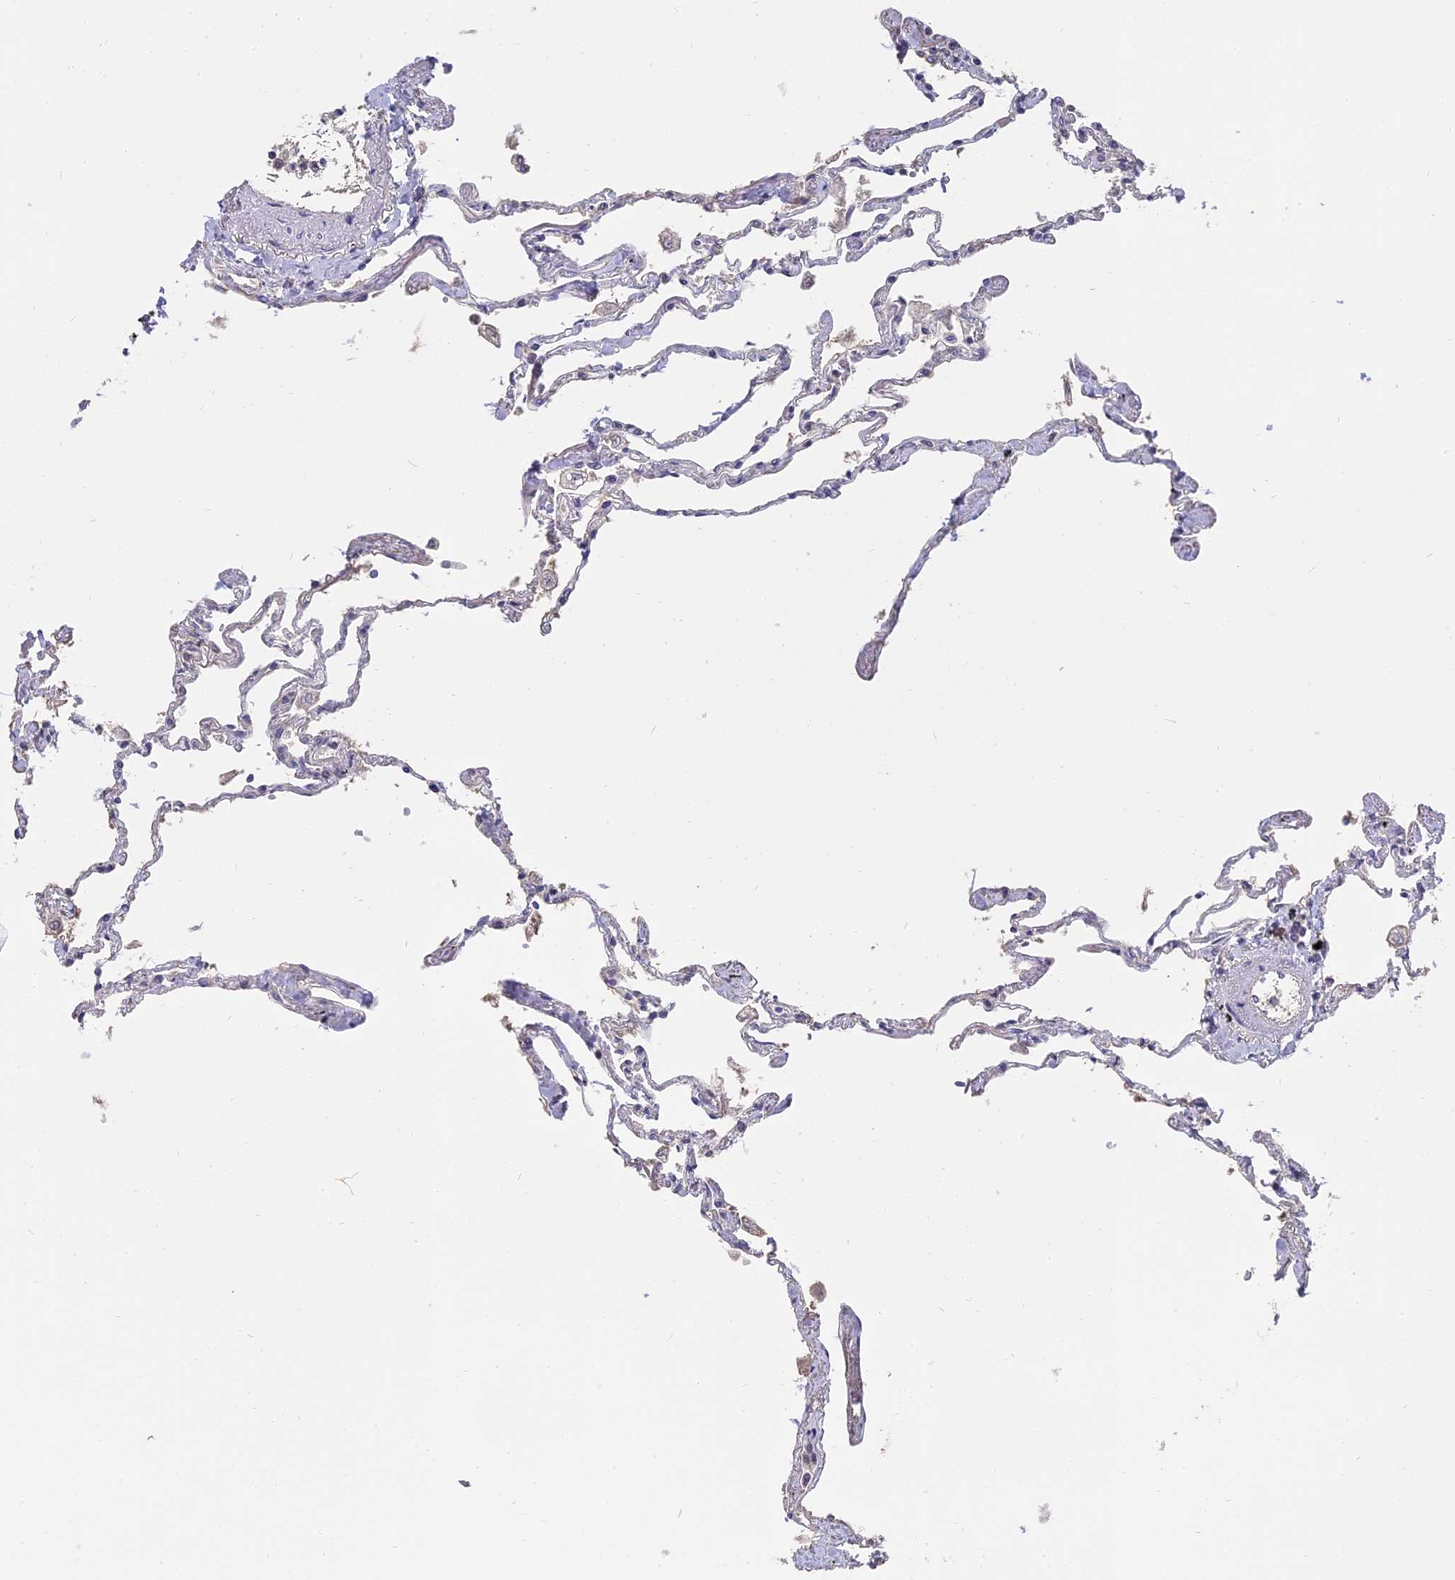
{"staining": {"intensity": "moderate", "quantity": "<25%", "location": "nuclear"}, "tissue": "lung", "cell_type": "Alveolar cells", "image_type": "normal", "snomed": [{"axis": "morphology", "description": "Normal tissue, NOS"}, {"axis": "topography", "description": "Lung"}], "caption": "Lung stained for a protein reveals moderate nuclear positivity in alveolar cells.", "gene": "NR1H3", "patient": {"sex": "female", "age": 67}}